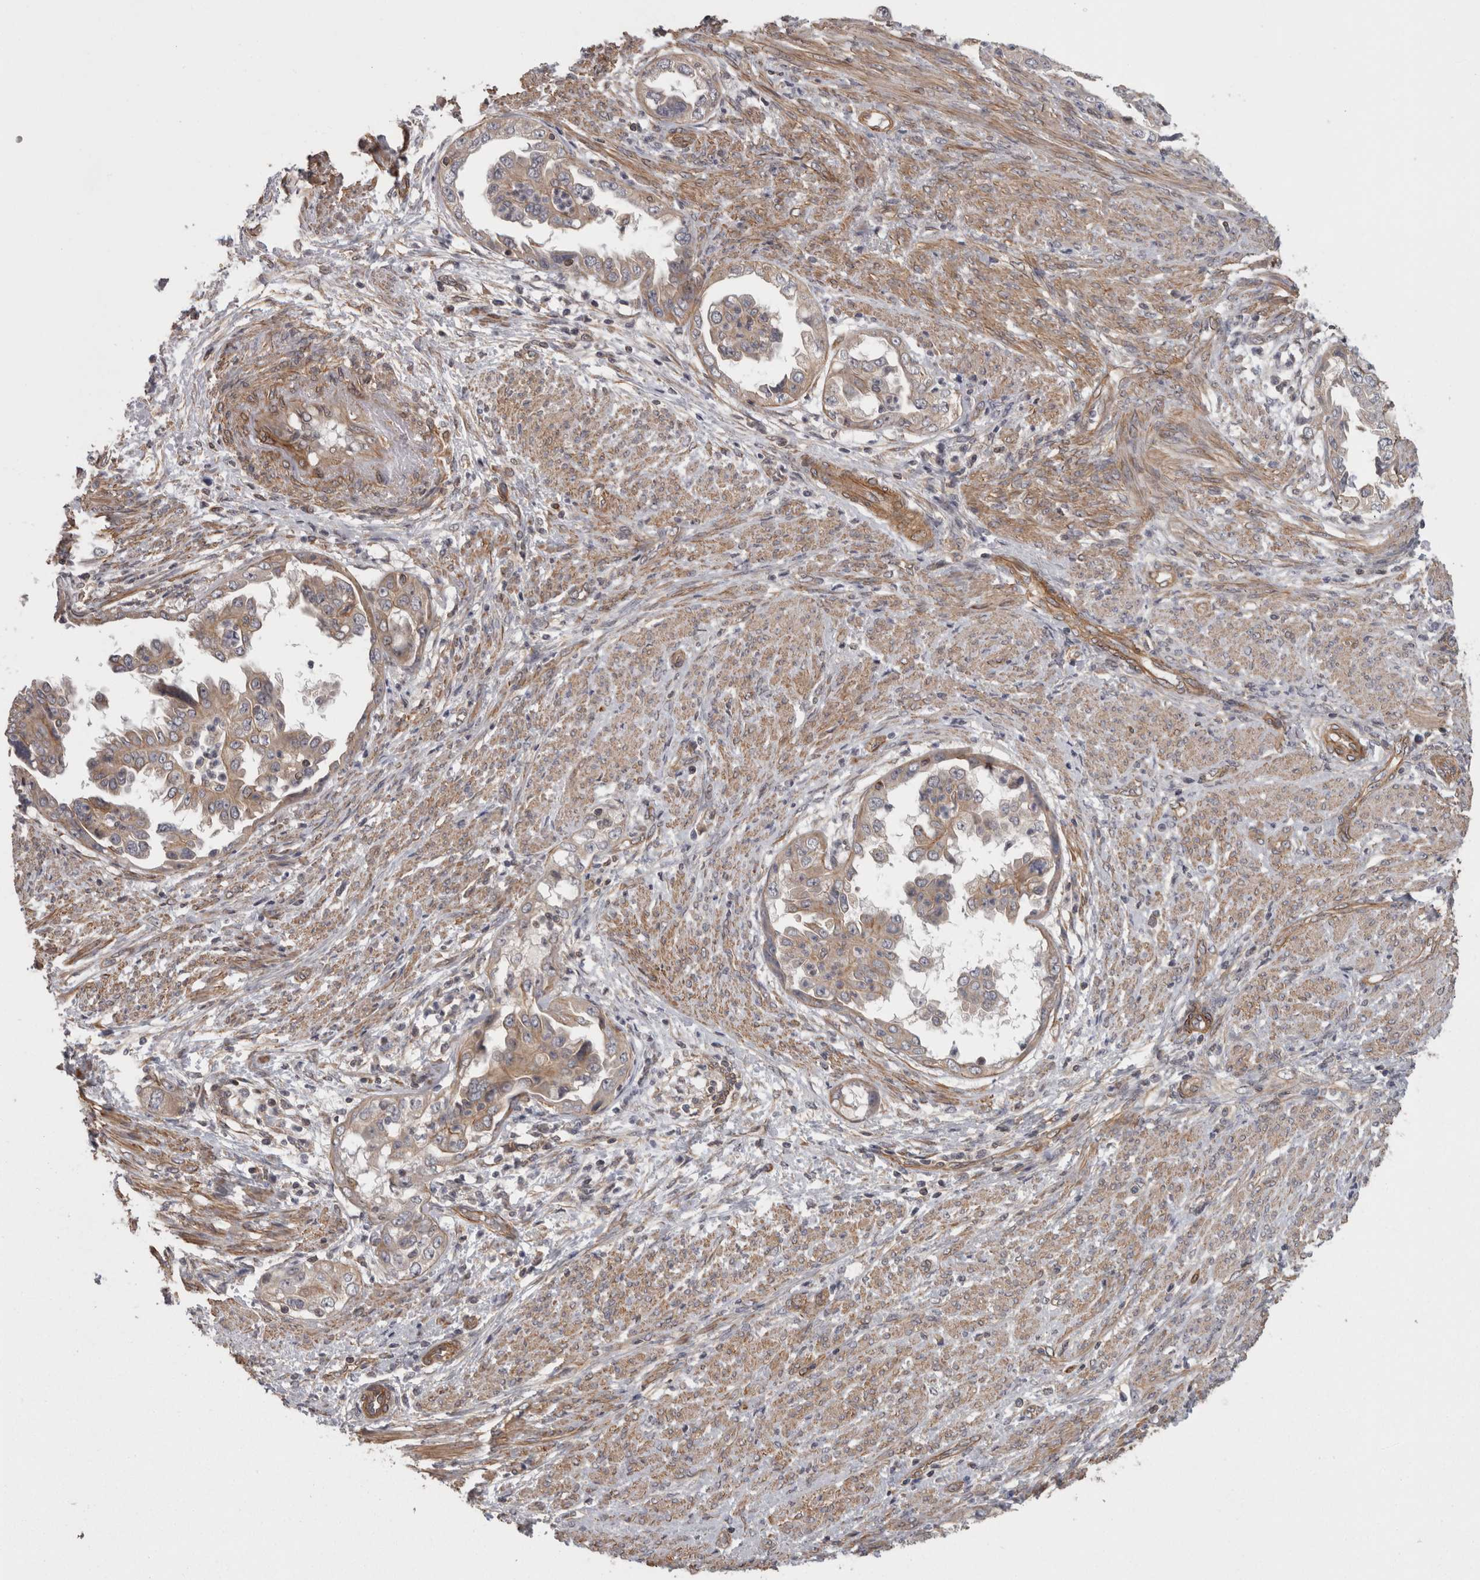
{"staining": {"intensity": "weak", "quantity": "<25%", "location": "cytoplasmic/membranous"}, "tissue": "endometrial cancer", "cell_type": "Tumor cells", "image_type": "cancer", "snomed": [{"axis": "morphology", "description": "Adenocarcinoma, NOS"}, {"axis": "topography", "description": "Endometrium"}], "caption": "Immunohistochemistry (IHC) image of adenocarcinoma (endometrial) stained for a protein (brown), which shows no positivity in tumor cells.", "gene": "RMDN1", "patient": {"sex": "female", "age": 85}}